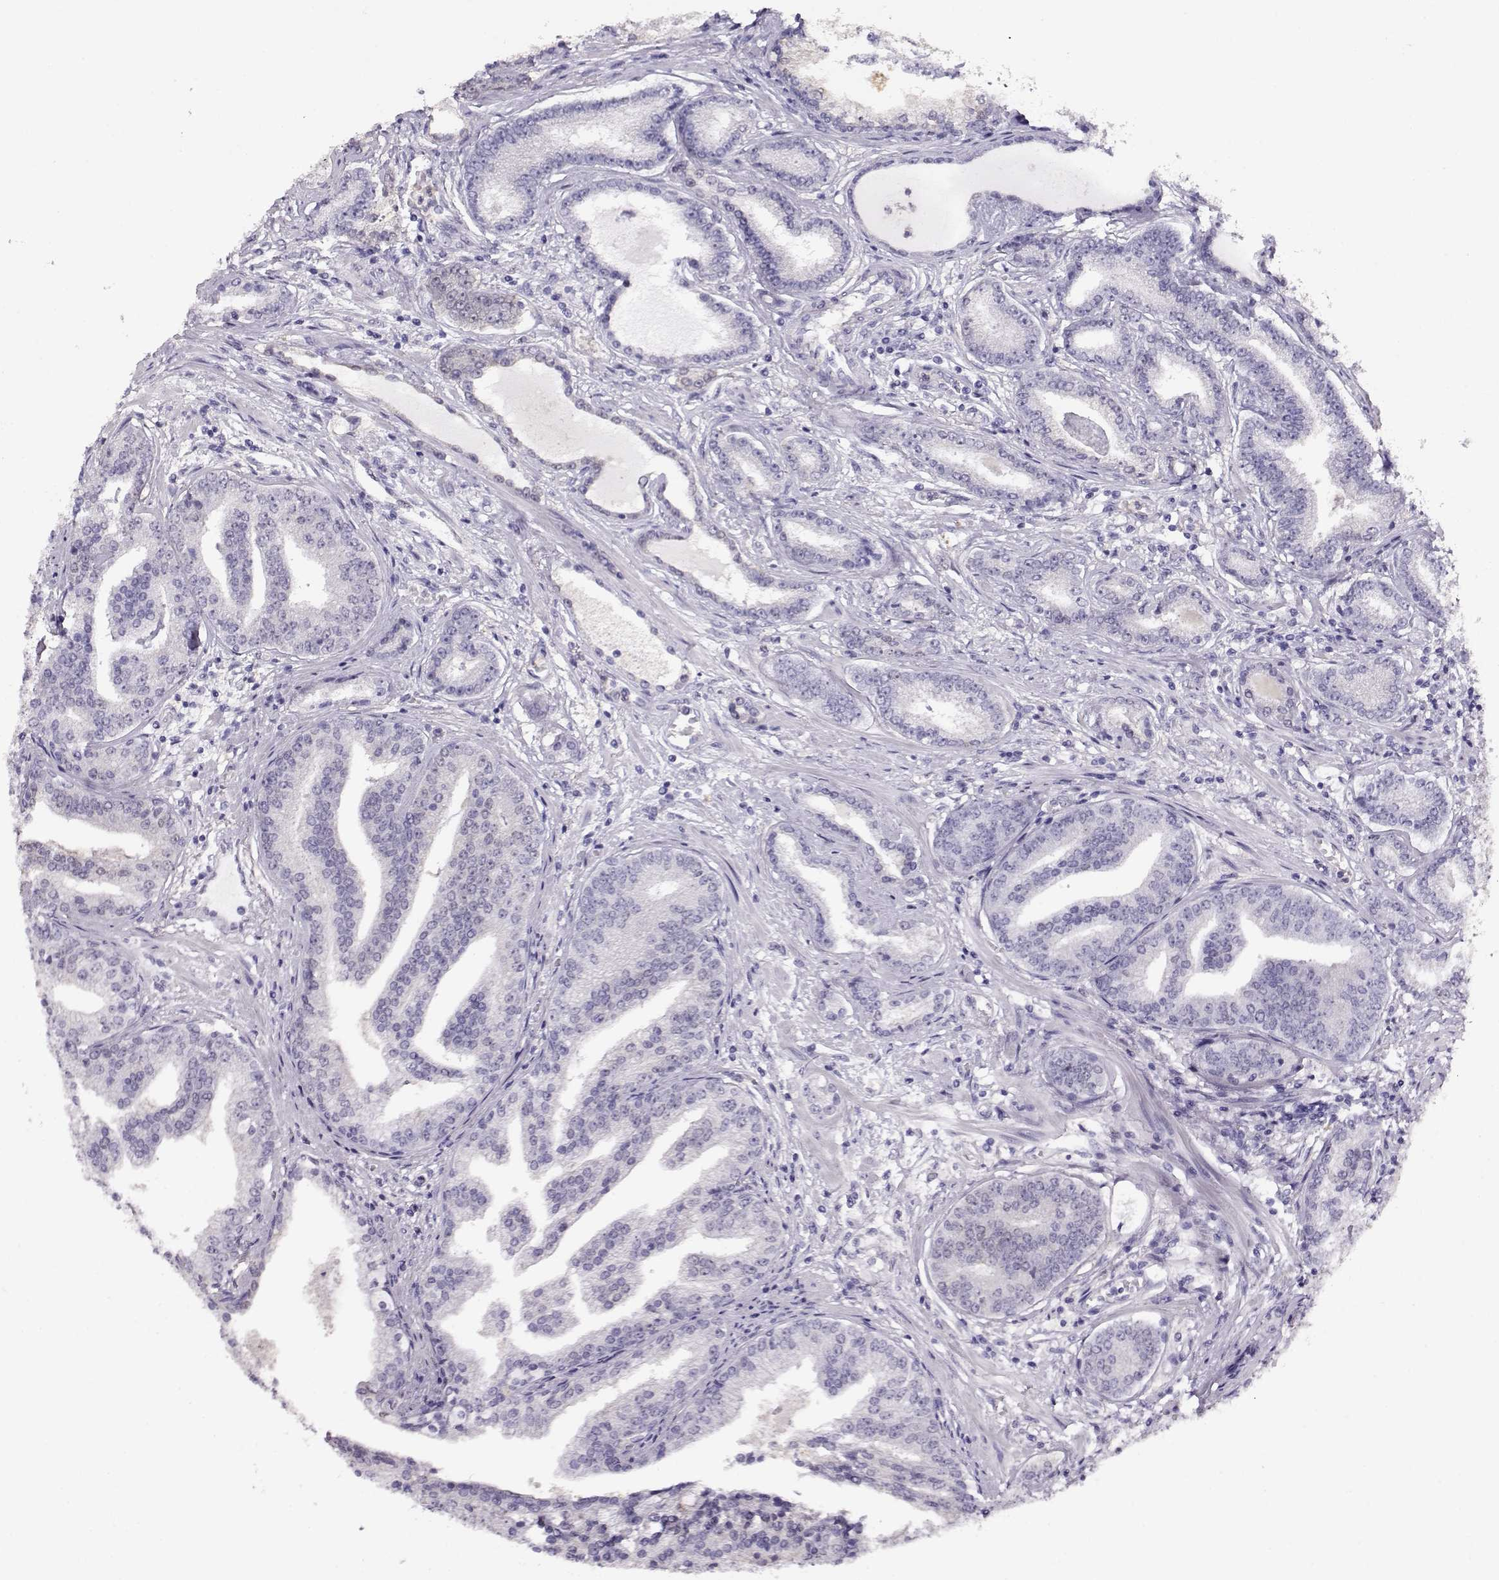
{"staining": {"intensity": "negative", "quantity": "none", "location": "none"}, "tissue": "prostate cancer", "cell_type": "Tumor cells", "image_type": "cancer", "snomed": [{"axis": "morphology", "description": "Adenocarcinoma, NOS"}, {"axis": "topography", "description": "Prostate"}], "caption": "This is an immunohistochemistry histopathology image of prostate adenocarcinoma. There is no expression in tumor cells.", "gene": "CCR8", "patient": {"sex": "male", "age": 64}}